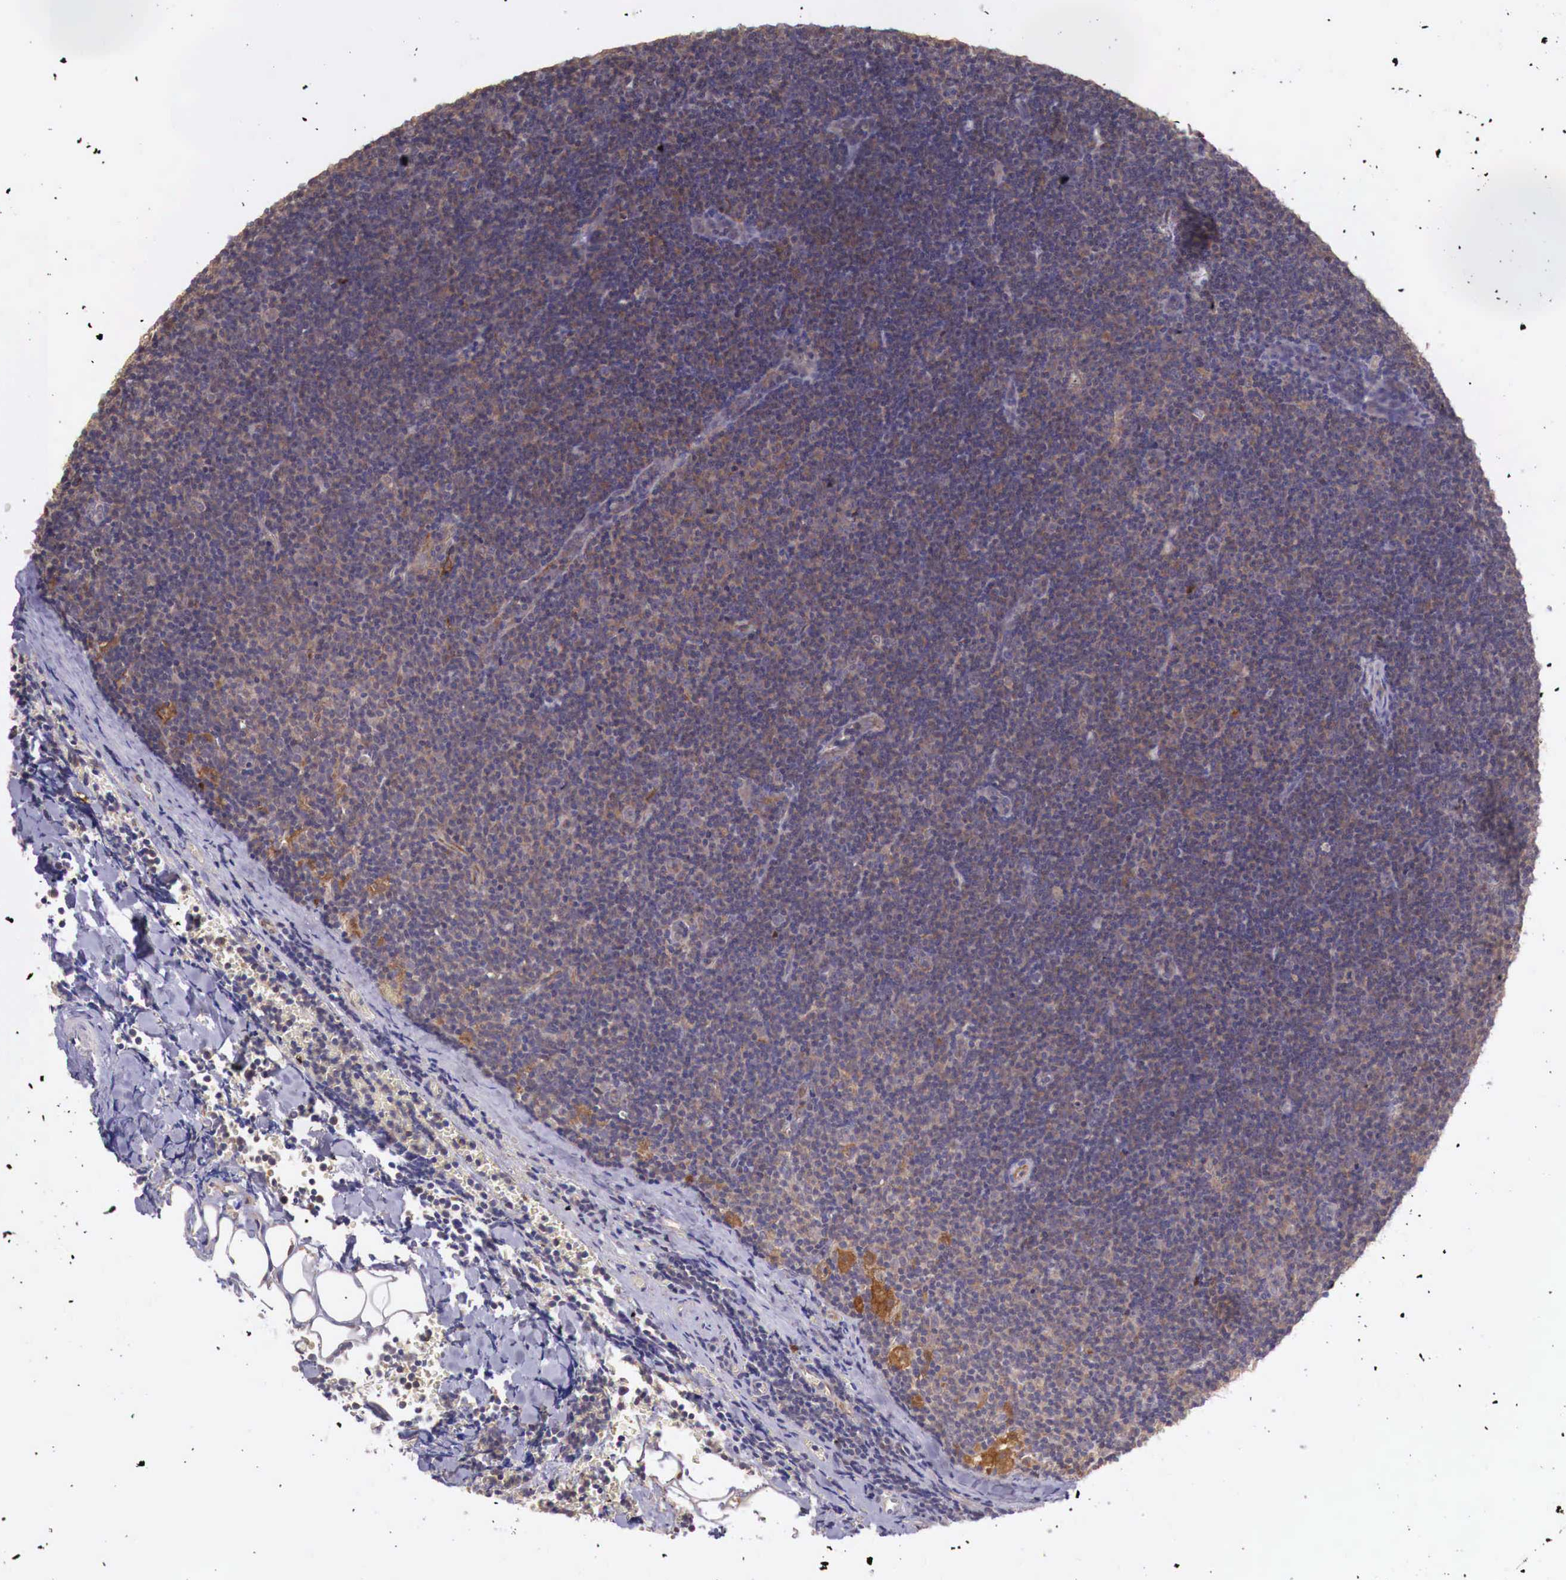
{"staining": {"intensity": "weak", "quantity": ">75%", "location": "cytoplasmic/membranous"}, "tissue": "lymphoma", "cell_type": "Tumor cells", "image_type": "cancer", "snomed": [{"axis": "morphology", "description": "Malignant lymphoma, non-Hodgkin's type, Low grade"}, {"axis": "topography", "description": "Lymph node"}], "caption": "Protein staining exhibits weak cytoplasmic/membranous positivity in approximately >75% of tumor cells in low-grade malignant lymphoma, non-Hodgkin's type. Nuclei are stained in blue.", "gene": "GAB2", "patient": {"sex": "male", "age": 57}}